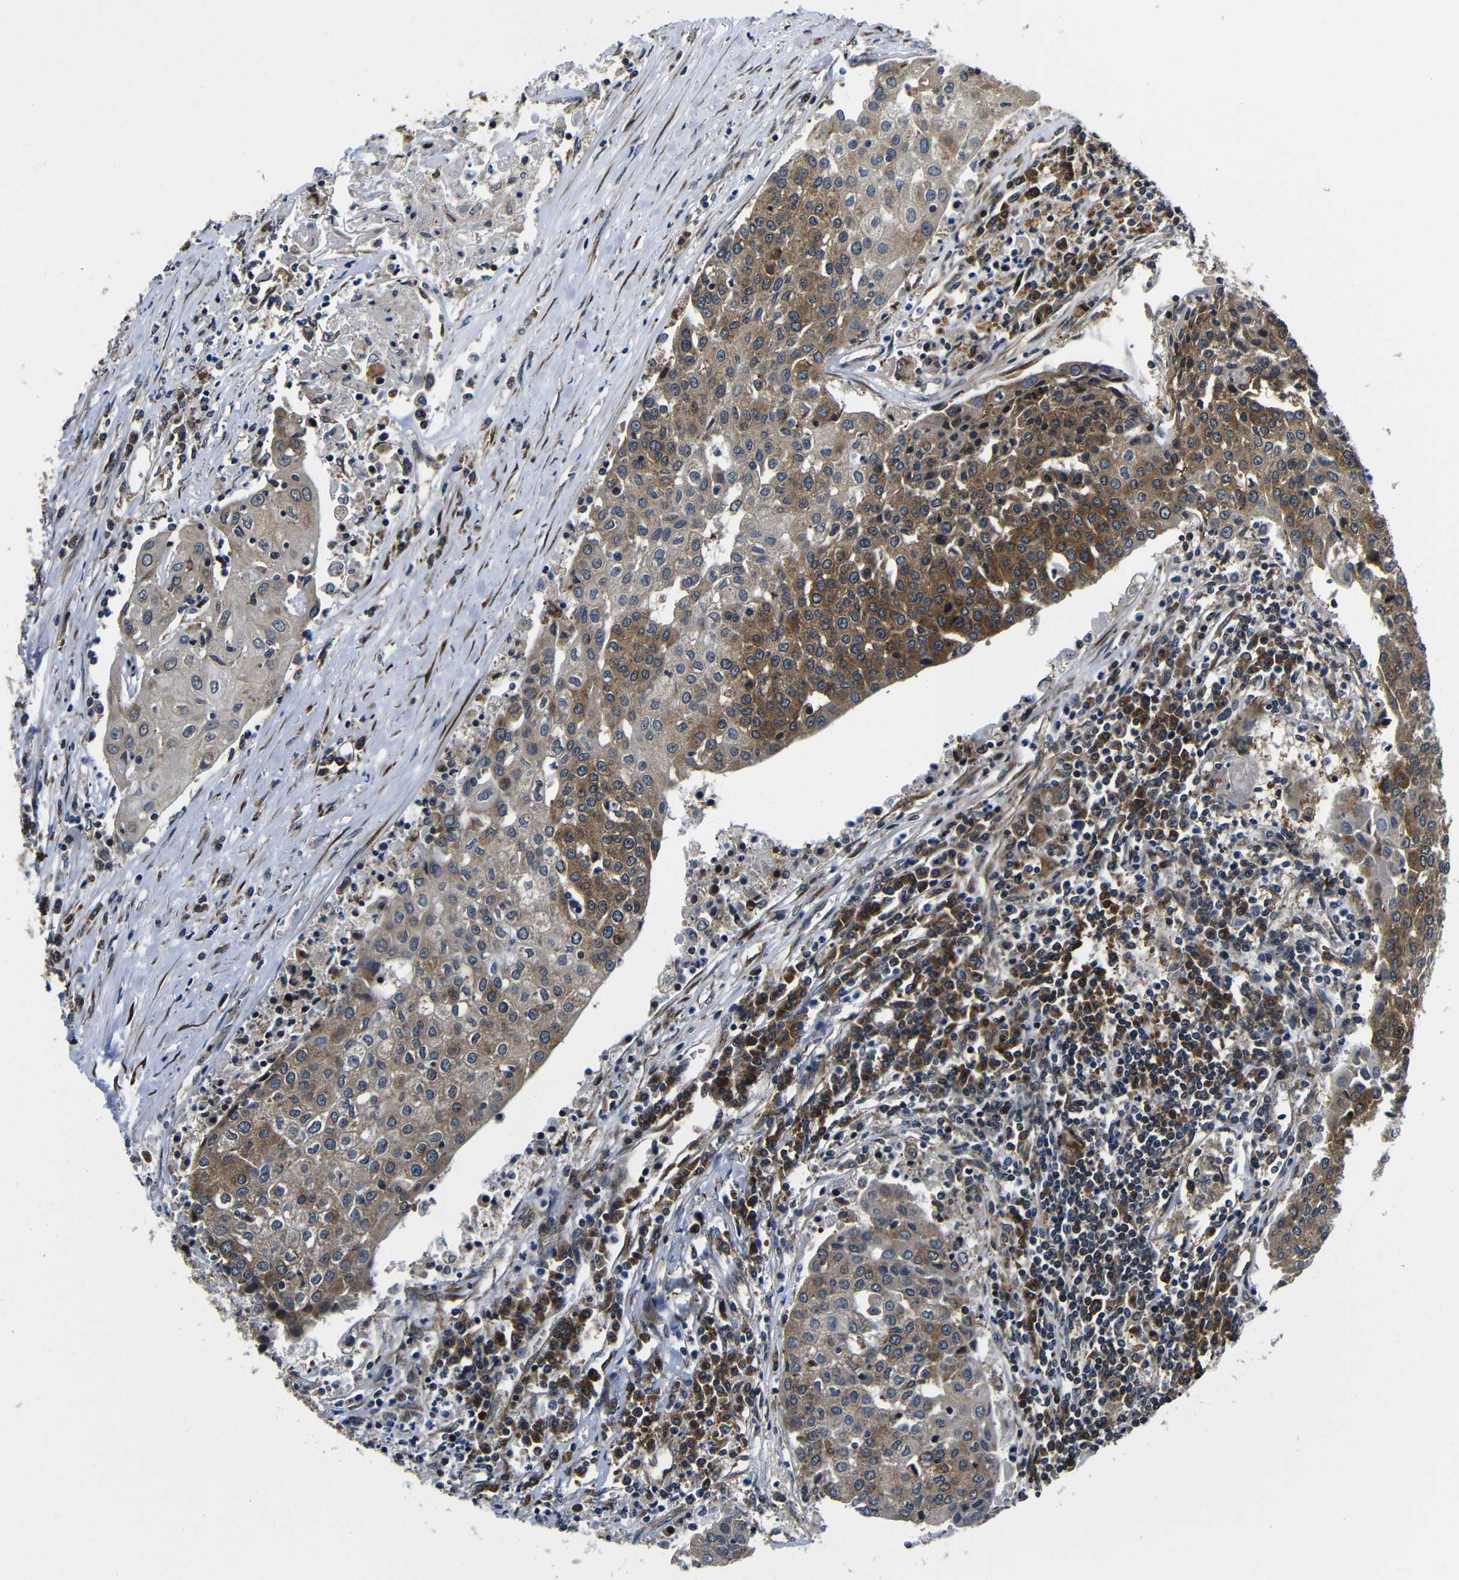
{"staining": {"intensity": "strong", "quantity": ">75%", "location": "cytoplasmic/membranous"}, "tissue": "urothelial cancer", "cell_type": "Tumor cells", "image_type": "cancer", "snomed": [{"axis": "morphology", "description": "Urothelial carcinoma, High grade"}, {"axis": "topography", "description": "Urinary bladder"}], "caption": "The photomicrograph shows staining of urothelial cancer, revealing strong cytoplasmic/membranous protein staining (brown color) within tumor cells.", "gene": "ABCE1", "patient": {"sex": "female", "age": 85}}